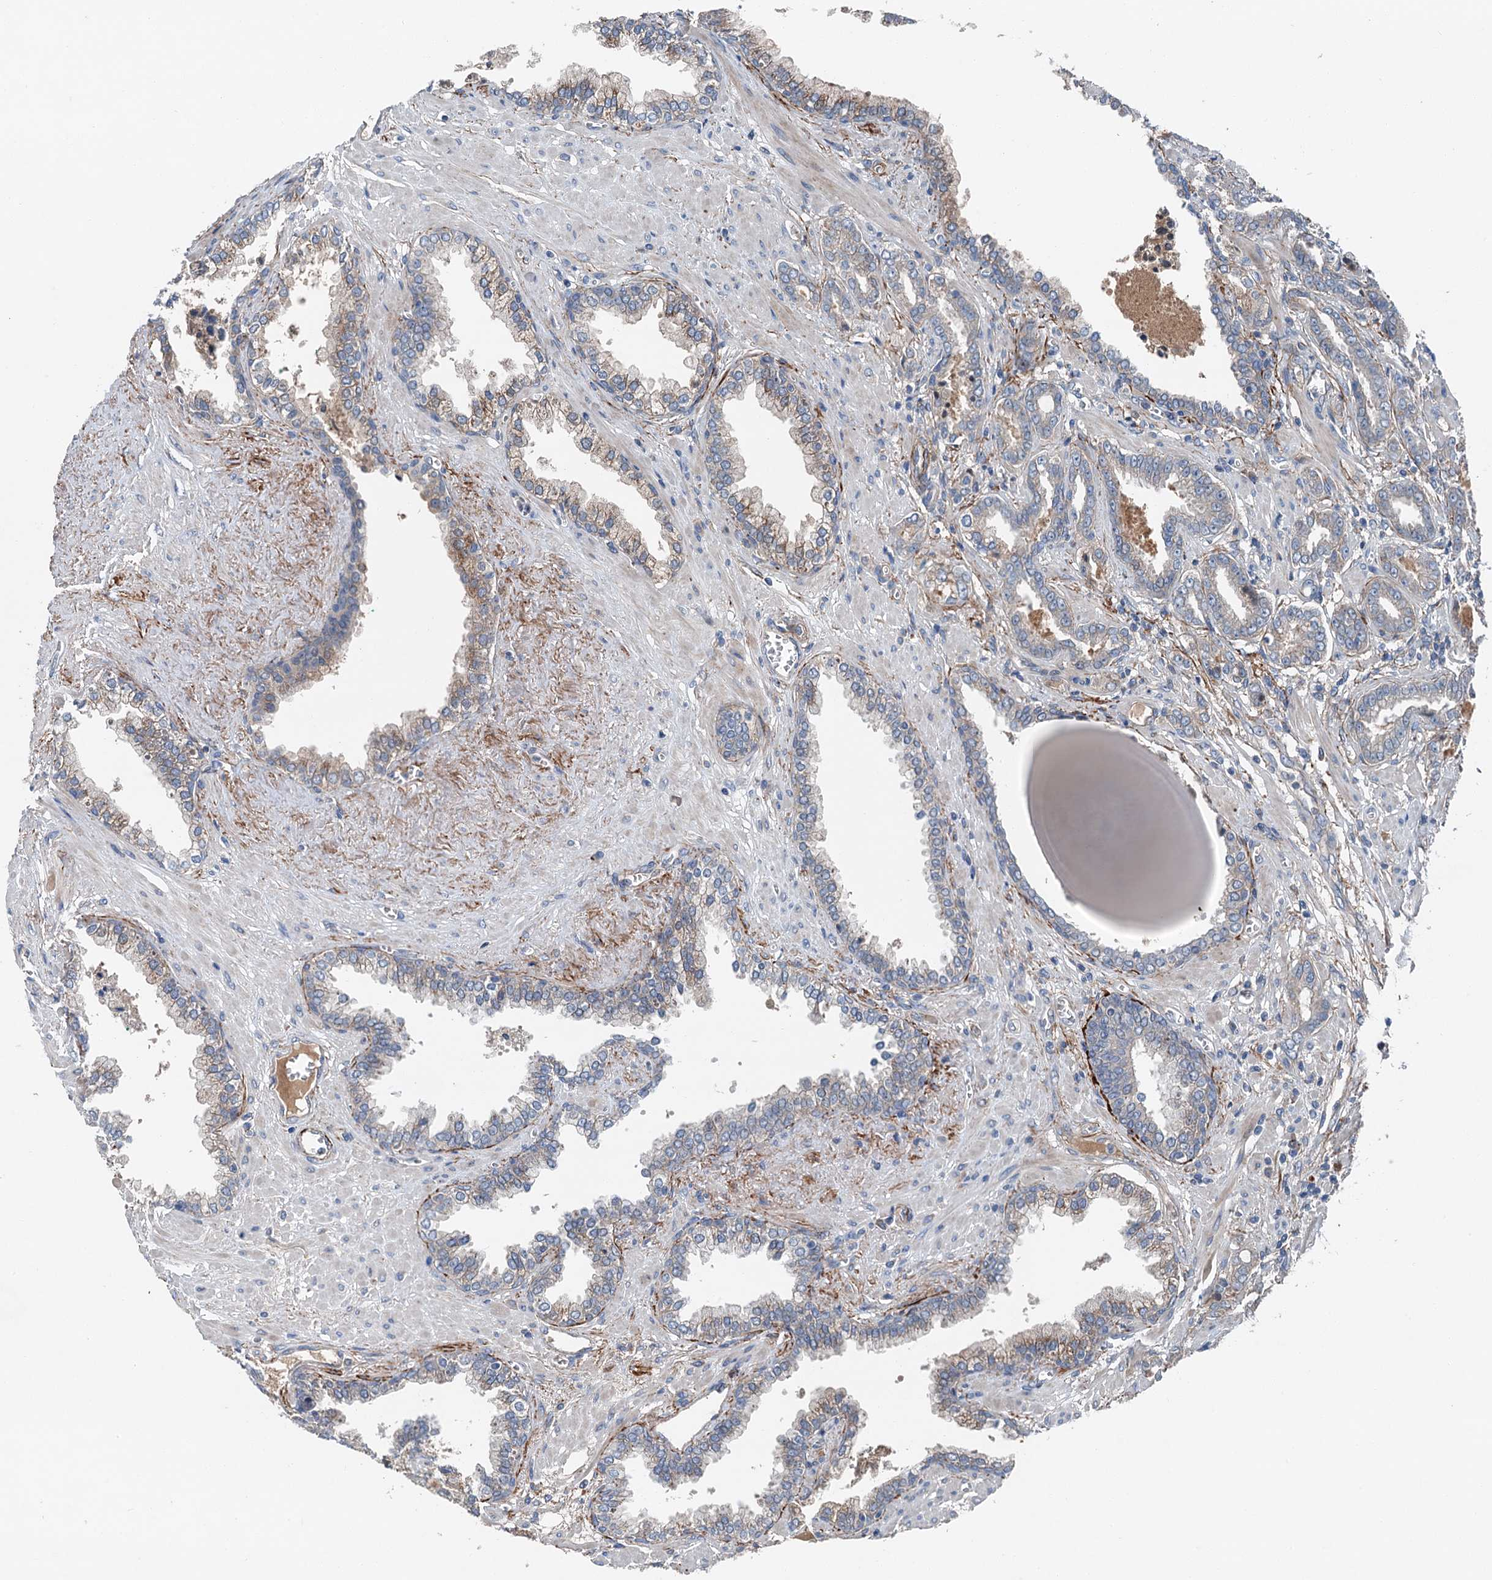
{"staining": {"intensity": "weak", "quantity": "25%-75%", "location": "cytoplasmic/membranous"}, "tissue": "prostate cancer", "cell_type": "Tumor cells", "image_type": "cancer", "snomed": [{"axis": "morphology", "description": "Adenocarcinoma, High grade"}, {"axis": "topography", "description": "Prostate and seminal vesicle, NOS"}], "caption": "Prostate cancer (adenocarcinoma (high-grade)) stained for a protein (brown) reveals weak cytoplasmic/membranous positive expression in approximately 25%-75% of tumor cells.", "gene": "SLC2A10", "patient": {"sex": "male", "age": 67}}